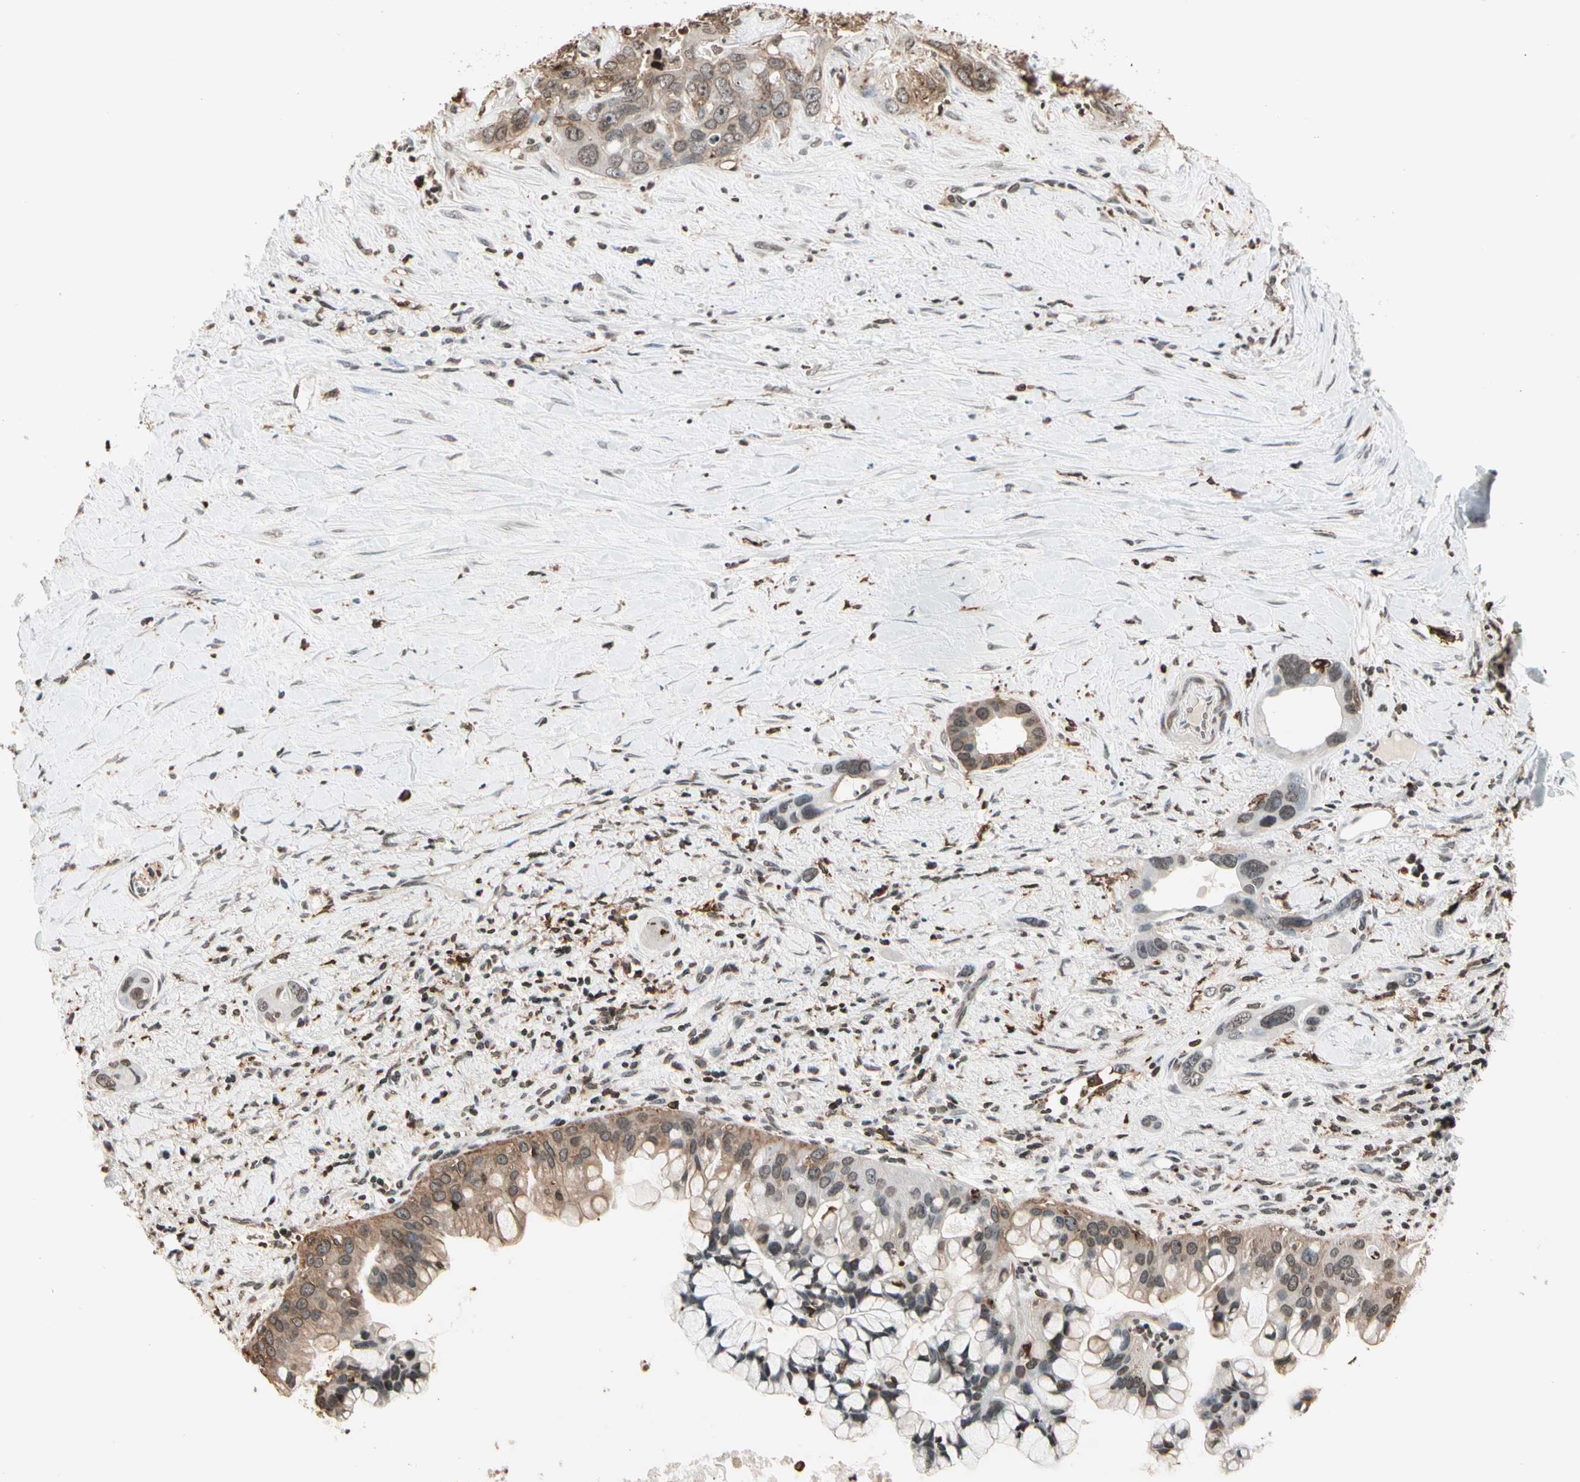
{"staining": {"intensity": "moderate", "quantity": ">75%", "location": "cytoplasmic/membranous,nuclear"}, "tissue": "liver cancer", "cell_type": "Tumor cells", "image_type": "cancer", "snomed": [{"axis": "morphology", "description": "Cholangiocarcinoma"}, {"axis": "topography", "description": "Liver"}], "caption": "A brown stain labels moderate cytoplasmic/membranous and nuclear expression of a protein in human liver cholangiocarcinoma tumor cells.", "gene": "FER", "patient": {"sex": "female", "age": 65}}